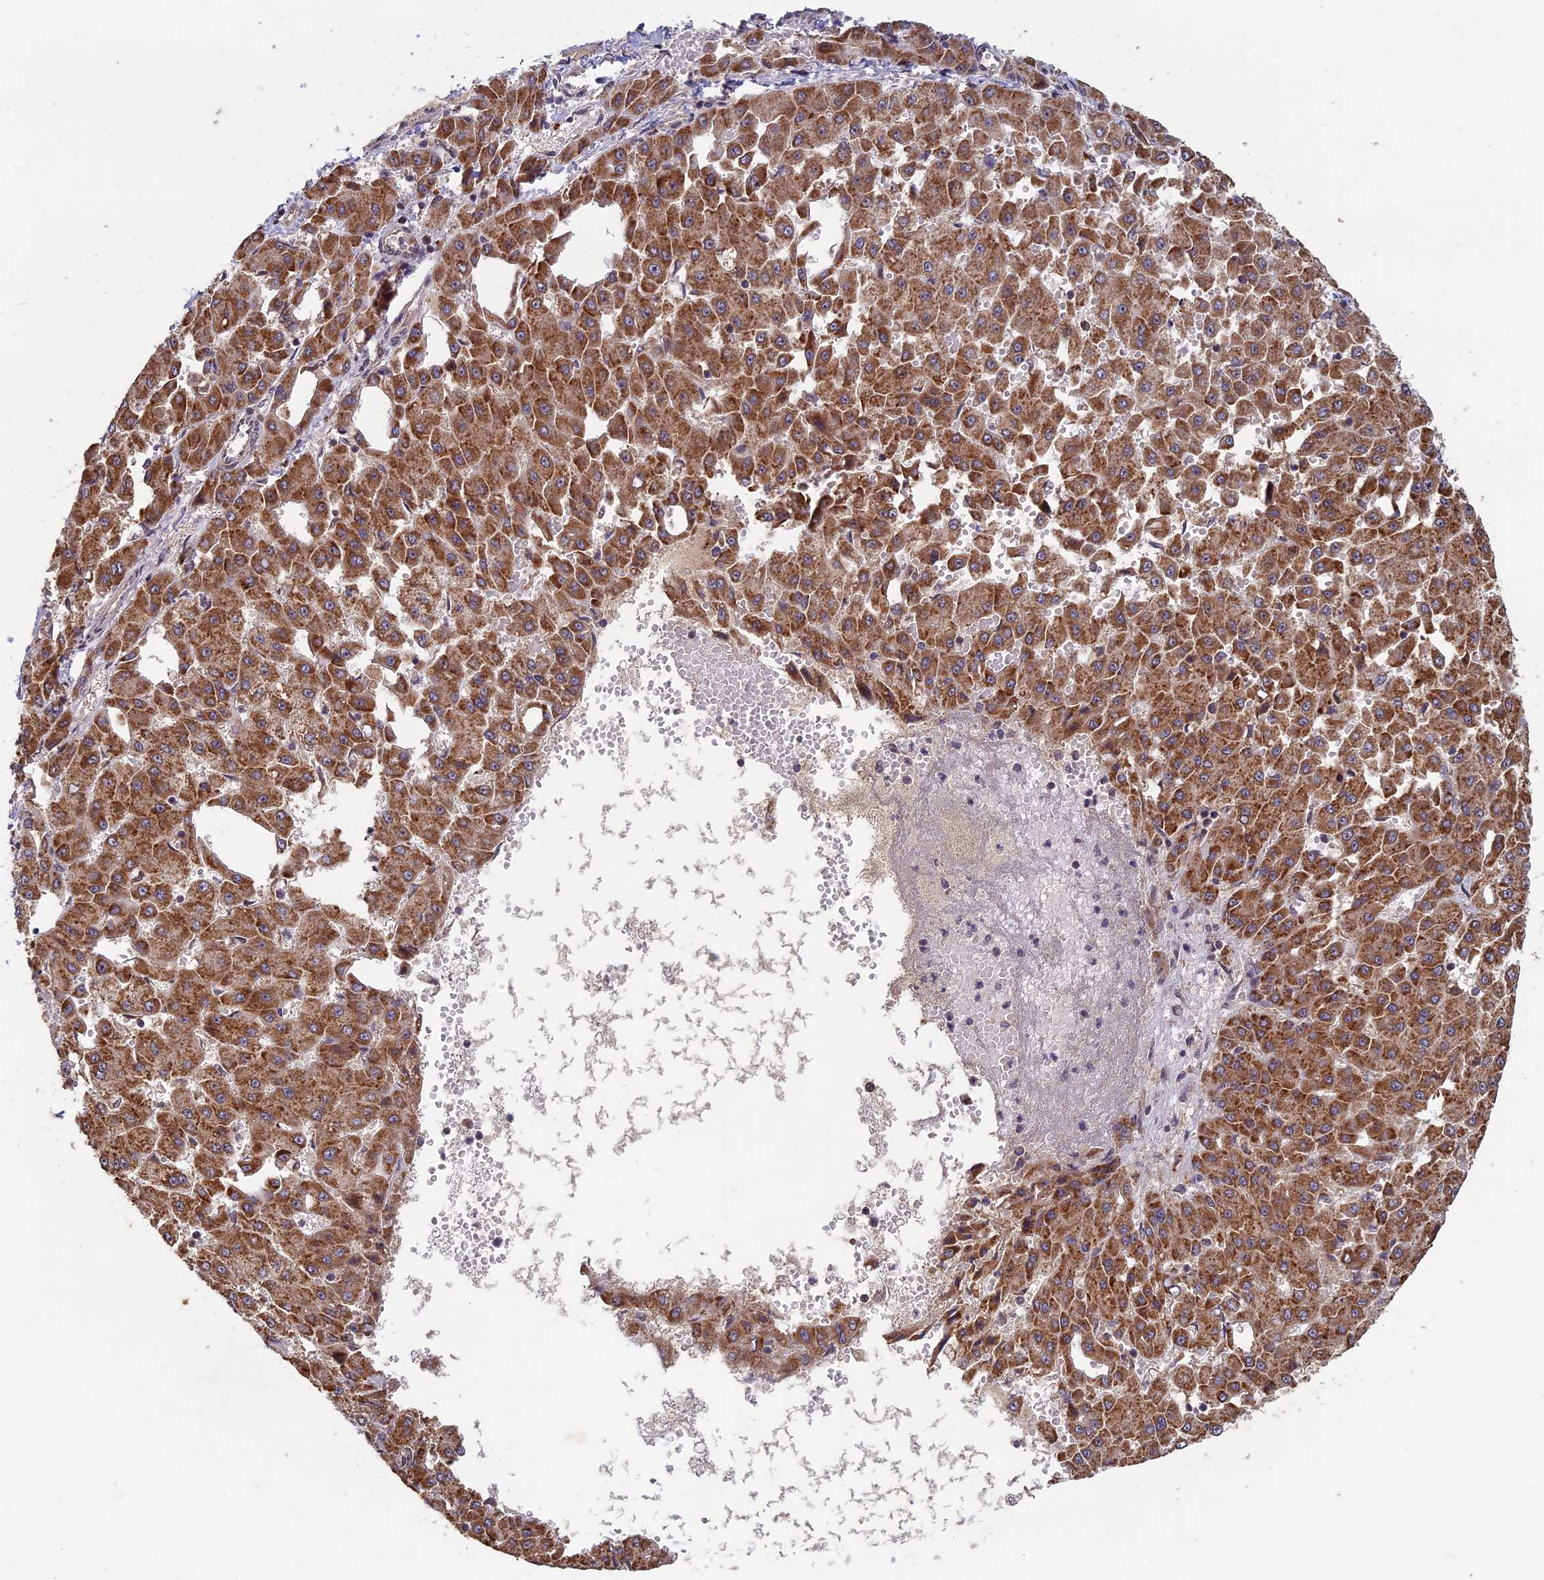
{"staining": {"intensity": "strong", "quantity": ">75%", "location": "cytoplasmic/membranous"}, "tissue": "liver cancer", "cell_type": "Tumor cells", "image_type": "cancer", "snomed": [{"axis": "morphology", "description": "Carcinoma, Hepatocellular, NOS"}, {"axis": "topography", "description": "Liver"}], "caption": "This photomicrograph displays immunohistochemistry (IHC) staining of liver cancer (hepatocellular carcinoma), with high strong cytoplasmic/membranous staining in approximately >75% of tumor cells.", "gene": "RCCD1", "patient": {"sex": "male", "age": 47}}